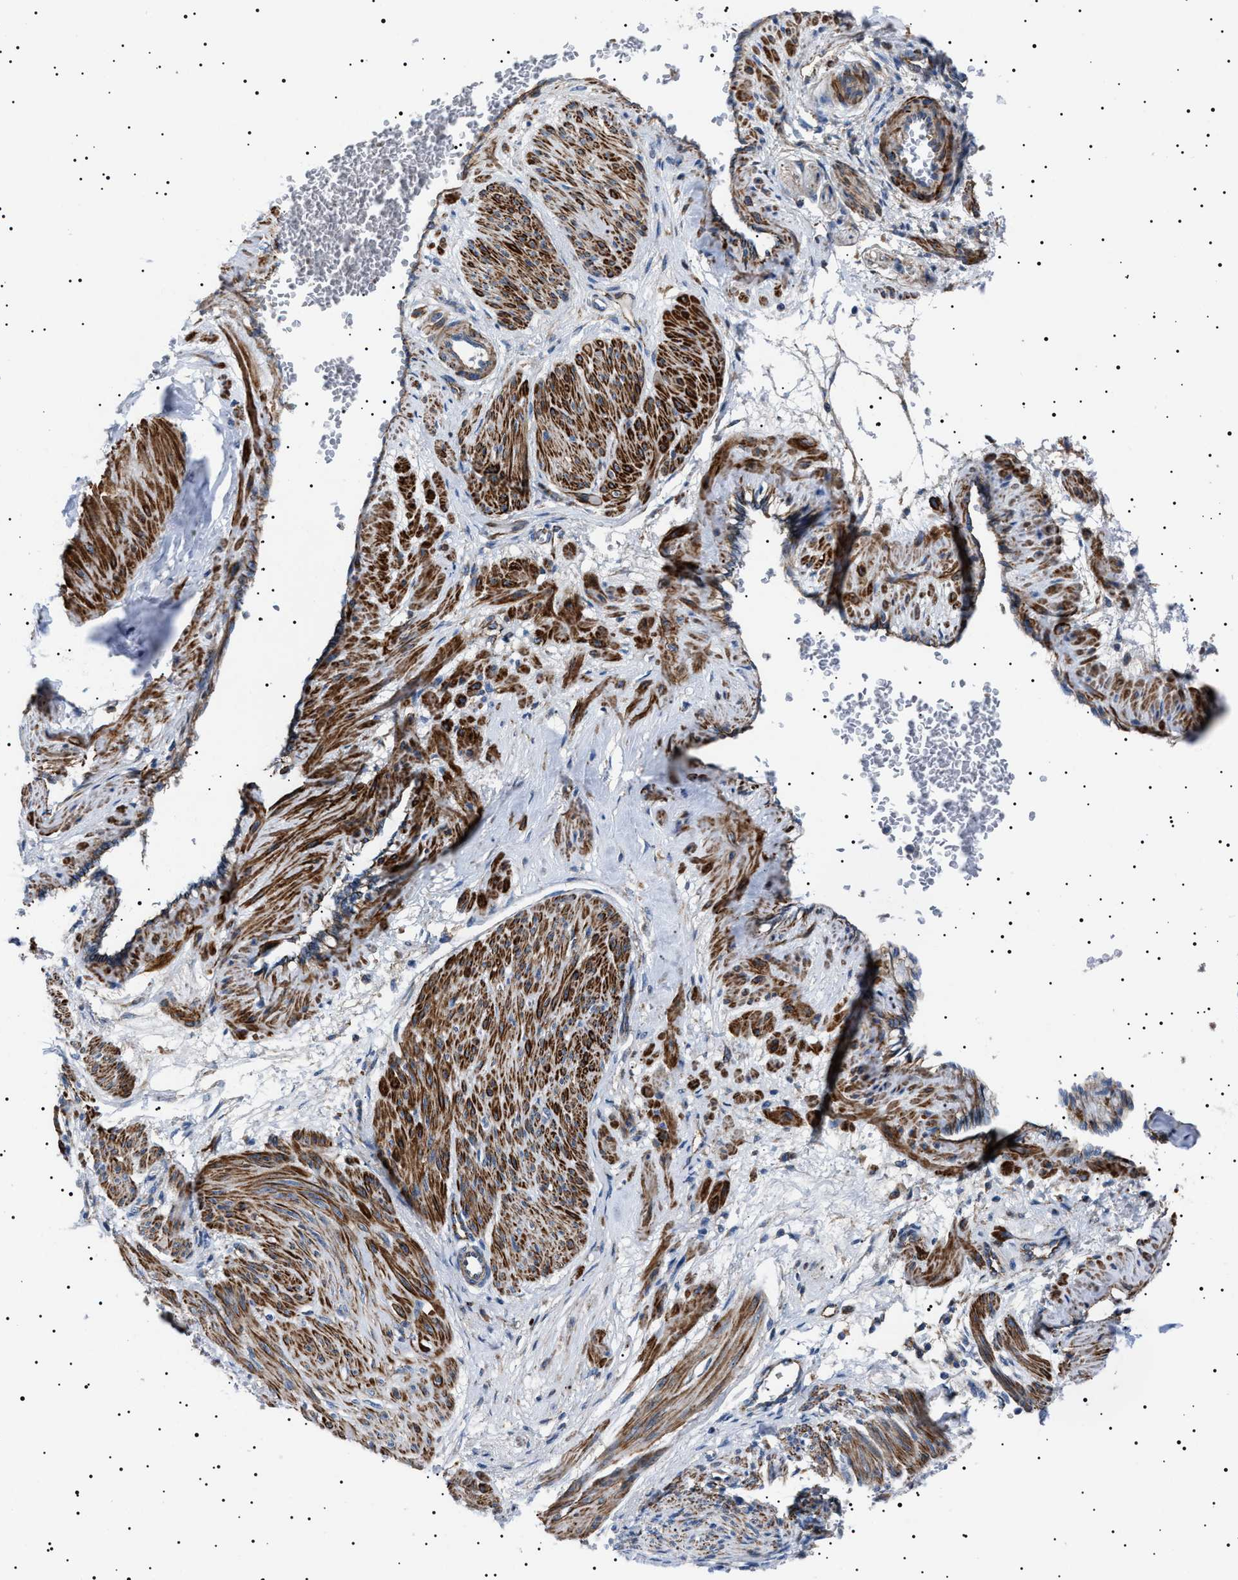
{"staining": {"intensity": "strong", "quantity": ">75%", "location": "cytoplasmic/membranous"}, "tissue": "smooth muscle", "cell_type": "Smooth muscle cells", "image_type": "normal", "snomed": [{"axis": "morphology", "description": "Normal tissue, NOS"}, {"axis": "topography", "description": "Endometrium"}], "caption": "Protein staining of normal smooth muscle reveals strong cytoplasmic/membranous positivity in approximately >75% of smooth muscle cells. Using DAB (brown) and hematoxylin (blue) stains, captured at high magnification using brightfield microscopy.", "gene": "NEU1", "patient": {"sex": "female", "age": 33}}